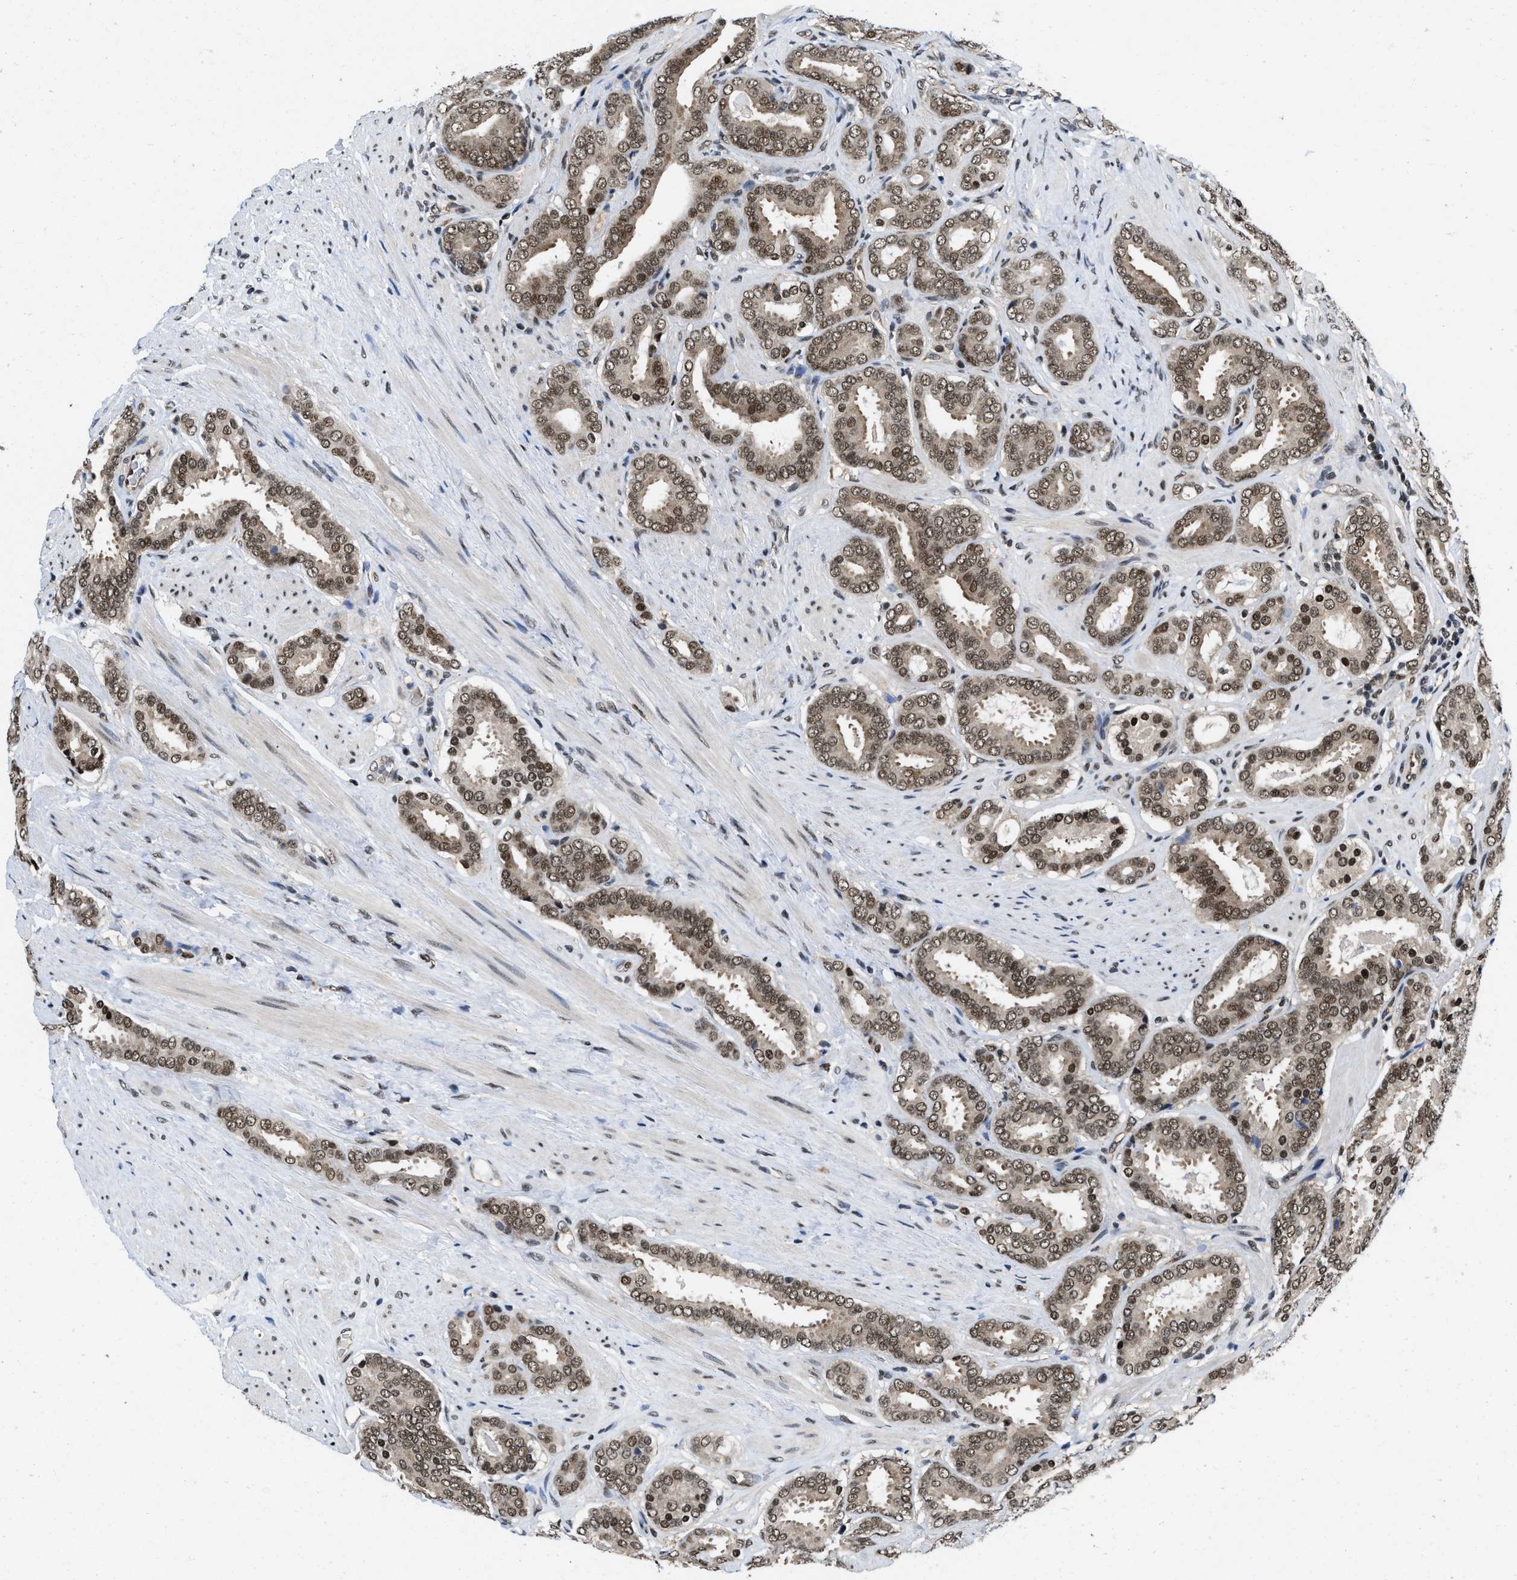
{"staining": {"intensity": "strong", "quantity": ">75%", "location": "nuclear"}, "tissue": "prostate cancer", "cell_type": "Tumor cells", "image_type": "cancer", "snomed": [{"axis": "morphology", "description": "Adenocarcinoma, Low grade"}, {"axis": "topography", "description": "Prostate"}], "caption": "The image exhibits a brown stain indicating the presence of a protein in the nuclear of tumor cells in prostate low-grade adenocarcinoma.", "gene": "SAFB", "patient": {"sex": "male", "age": 69}}